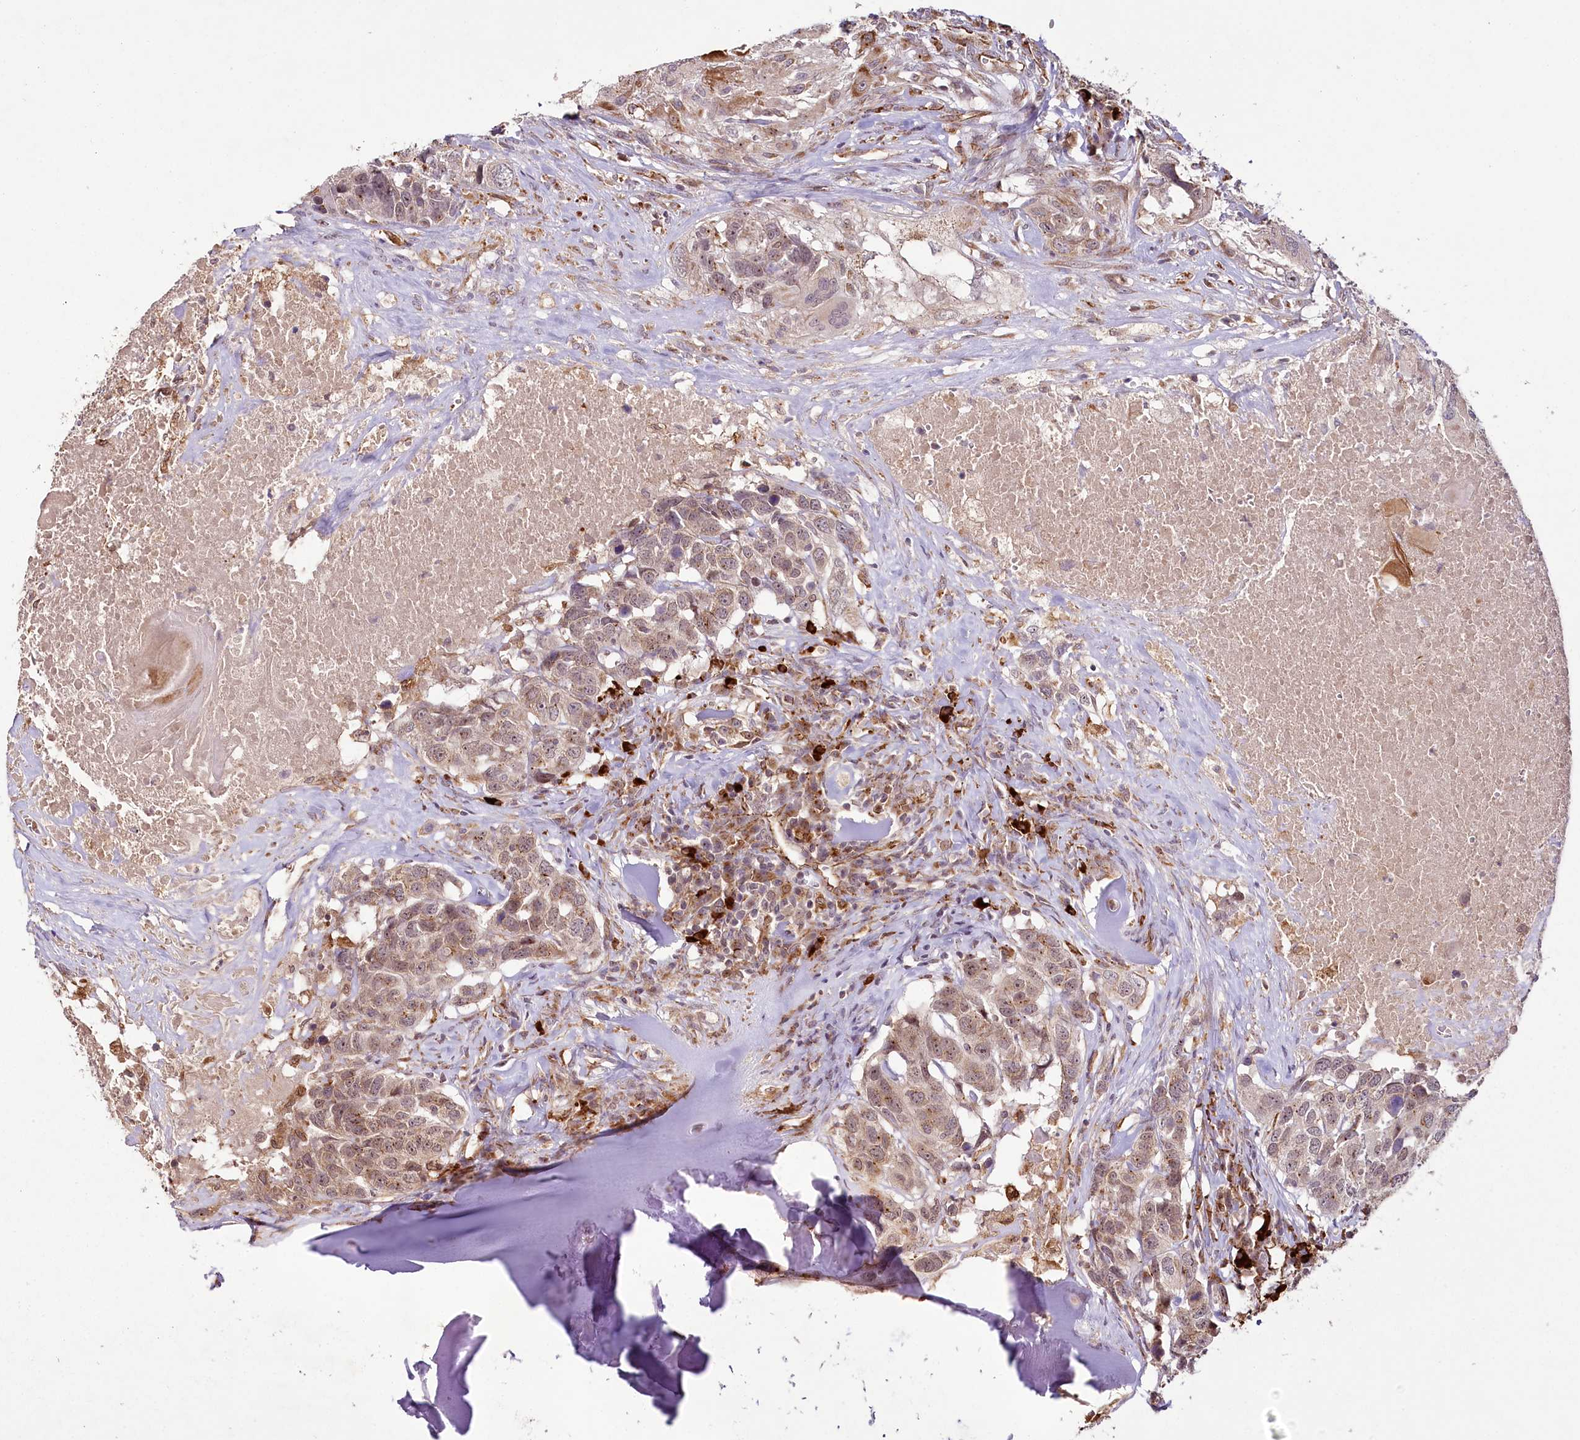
{"staining": {"intensity": "moderate", "quantity": ">75%", "location": "cytoplasmic/membranous,nuclear"}, "tissue": "head and neck cancer", "cell_type": "Tumor cells", "image_type": "cancer", "snomed": [{"axis": "morphology", "description": "Squamous cell carcinoma, NOS"}, {"axis": "topography", "description": "Head-Neck"}], "caption": "Approximately >75% of tumor cells in head and neck cancer demonstrate moderate cytoplasmic/membranous and nuclear protein staining as visualized by brown immunohistochemical staining.", "gene": "ALKBH8", "patient": {"sex": "male", "age": 66}}